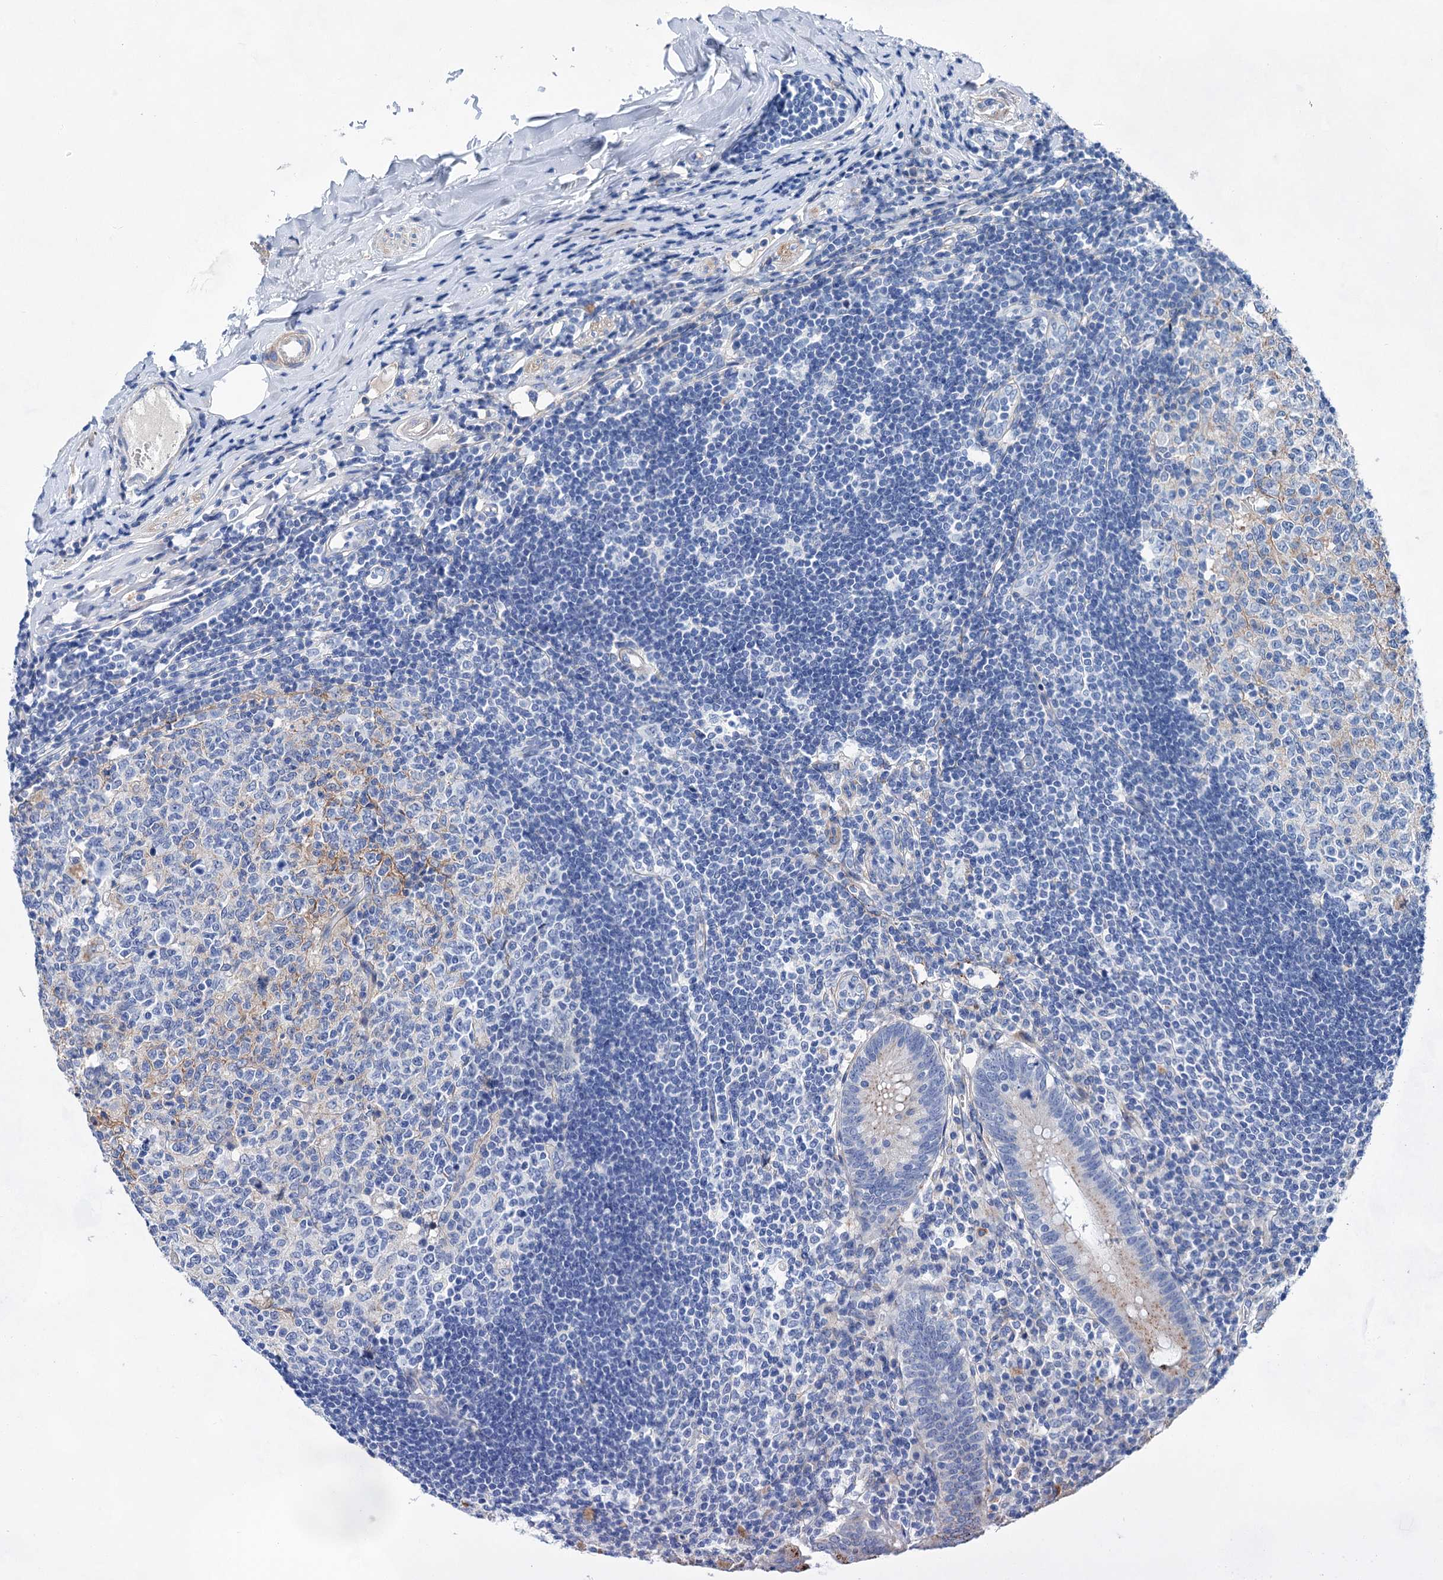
{"staining": {"intensity": "moderate", "quantity": "<25%", "location": "cytoplasmic/membranous"}, "tissue": "appendix", "cell_type": "Glandular cells", "image_type": "normal", "snomed": [{"axis": "morphology", "description": "Normal tissue, NOS"}, {"axis": "topography", "description": "Appendix"}], "caption": "This is an image of immunohistochemistry (IHC) staining of normal appendix, which shows moderate staining in the cytoplasmic/membranous of glandular cells.", "gene": "GPR155", "patient": {"sex": "female", "age": 54}}